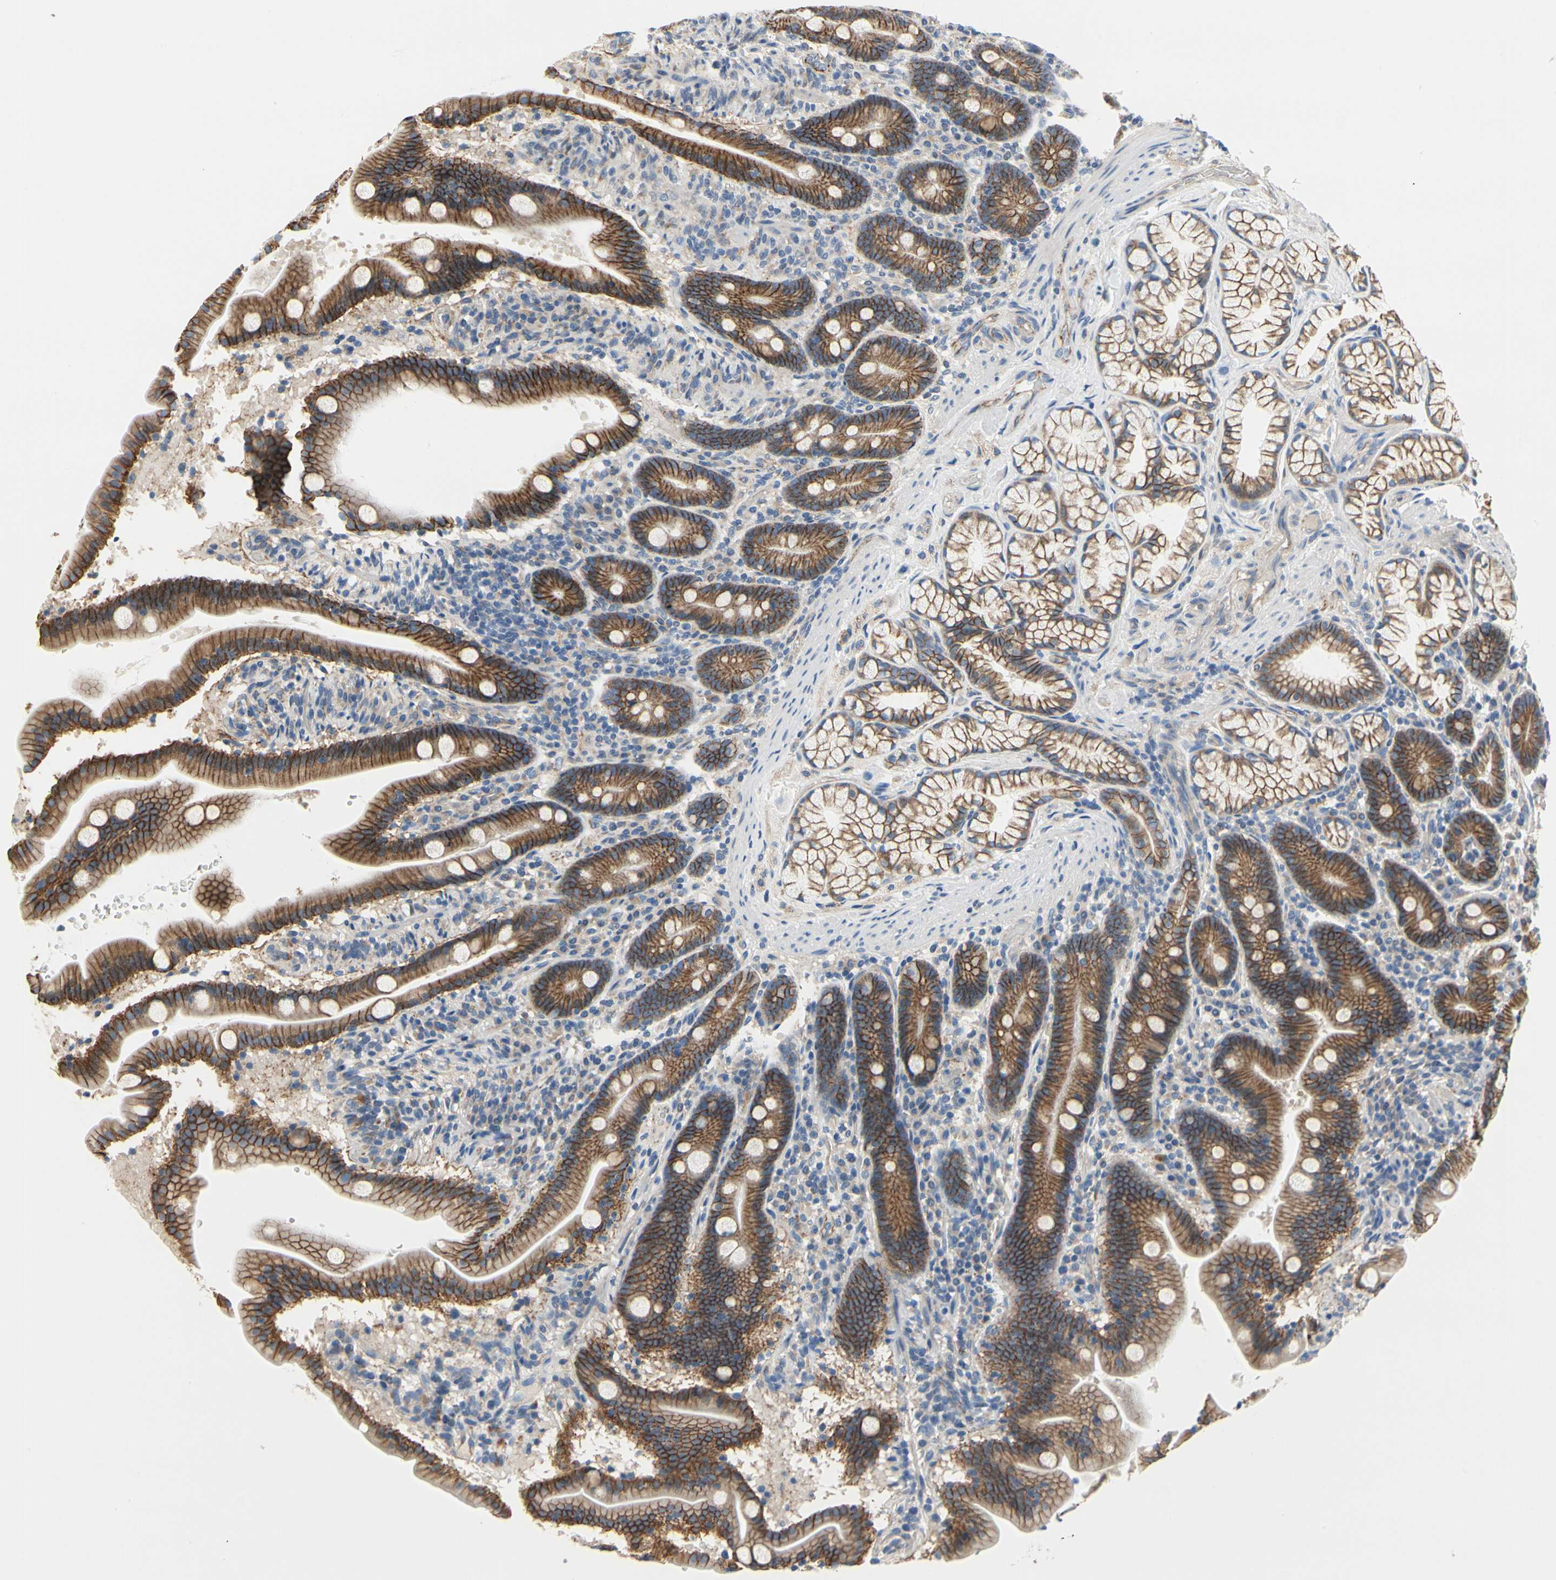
{"staining": {"intensity": "strong", "quantity": ">75%", "location": "cytoplasmic/membranous"}, "tissue": "duodenum", "cell_type": "Glandular cells", "image_type": "normal", "snomed": [{"axis": "morphology", "description": "Normal tissue, NOS"}, {"axis": "topography", "description": "Duodenum"}], "caption": "Duodenum stained with immunohistochemistry demonstrates strong cytoplasmic/membranous expression in approximately >75% of glandular cells. Immunohistochemistry (ihc) stains the protein in brown and the nuclei are stained blue.", "gene": "LGR6", "patient": {"sex": "male", "age": 54}}